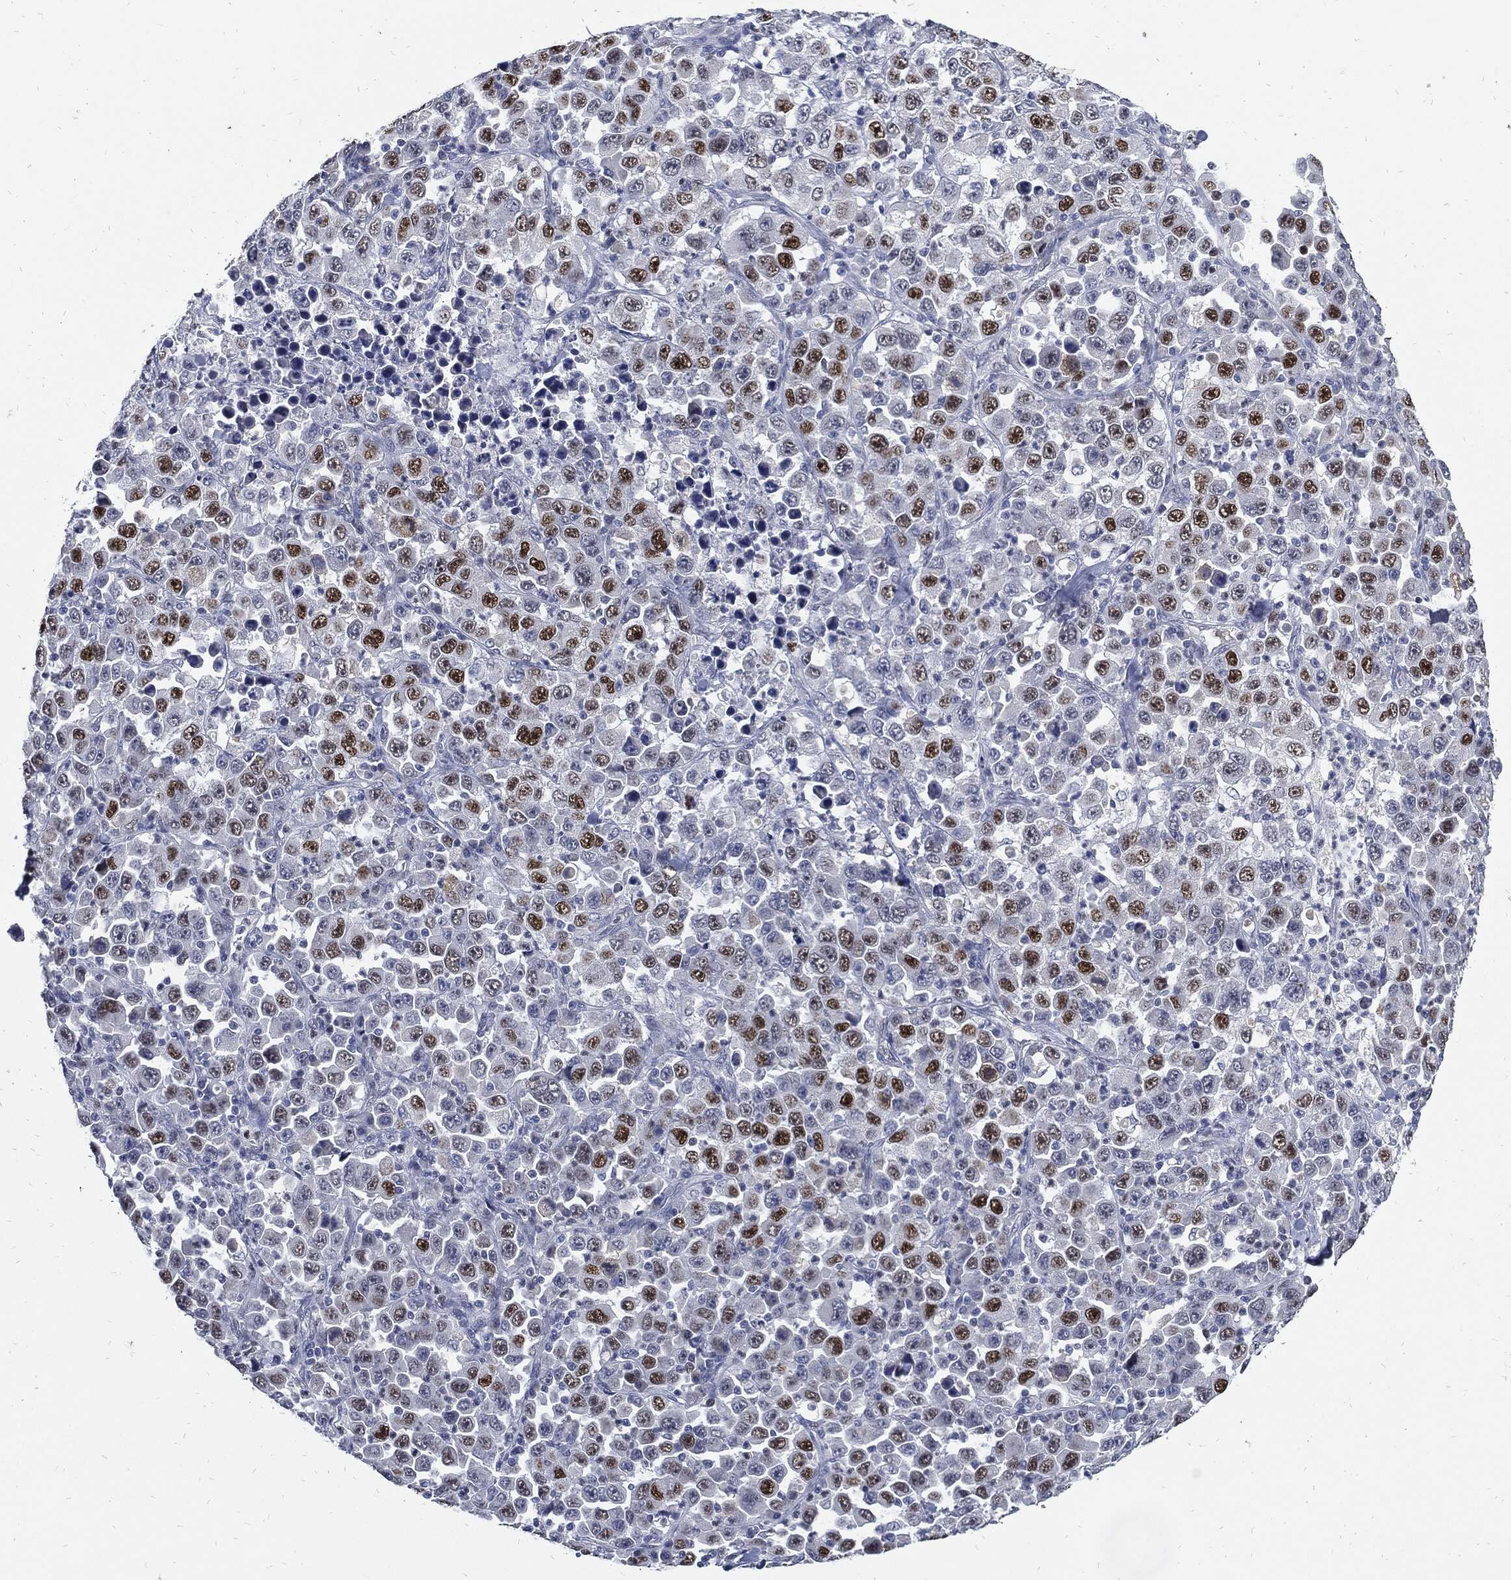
{"staining": {"intensity": "strong", "quantity": "25%-75%", "location": "nuclear"}, "tissue": "stomach cancer", "cell_type": "Tumor cells", "image_type": "cancer", "snomed": [{"axis": "morphology", "description": "Normal tissue, NOS"}, {"axis": "morphology", "description": "Adenocarcinoma, NOS"}, {"axis": "topography", "description": "Stomach, upper"}, {"axis": "topography", "description": "Stomach"}], "caption": "Immunohistochemical staining of adenocarcinoma (stomach) displays high levels of strong nuclear protein positivity in approximately 25%-75% of tumor cells. Using DAB (3,3'-diaminobenzidine) (brown) and hematoxylin (blue) stains, captured at high magnification using brightfield microscopy.", "gene": "NBN", "patient": {"sex": "male", "age": 59}}